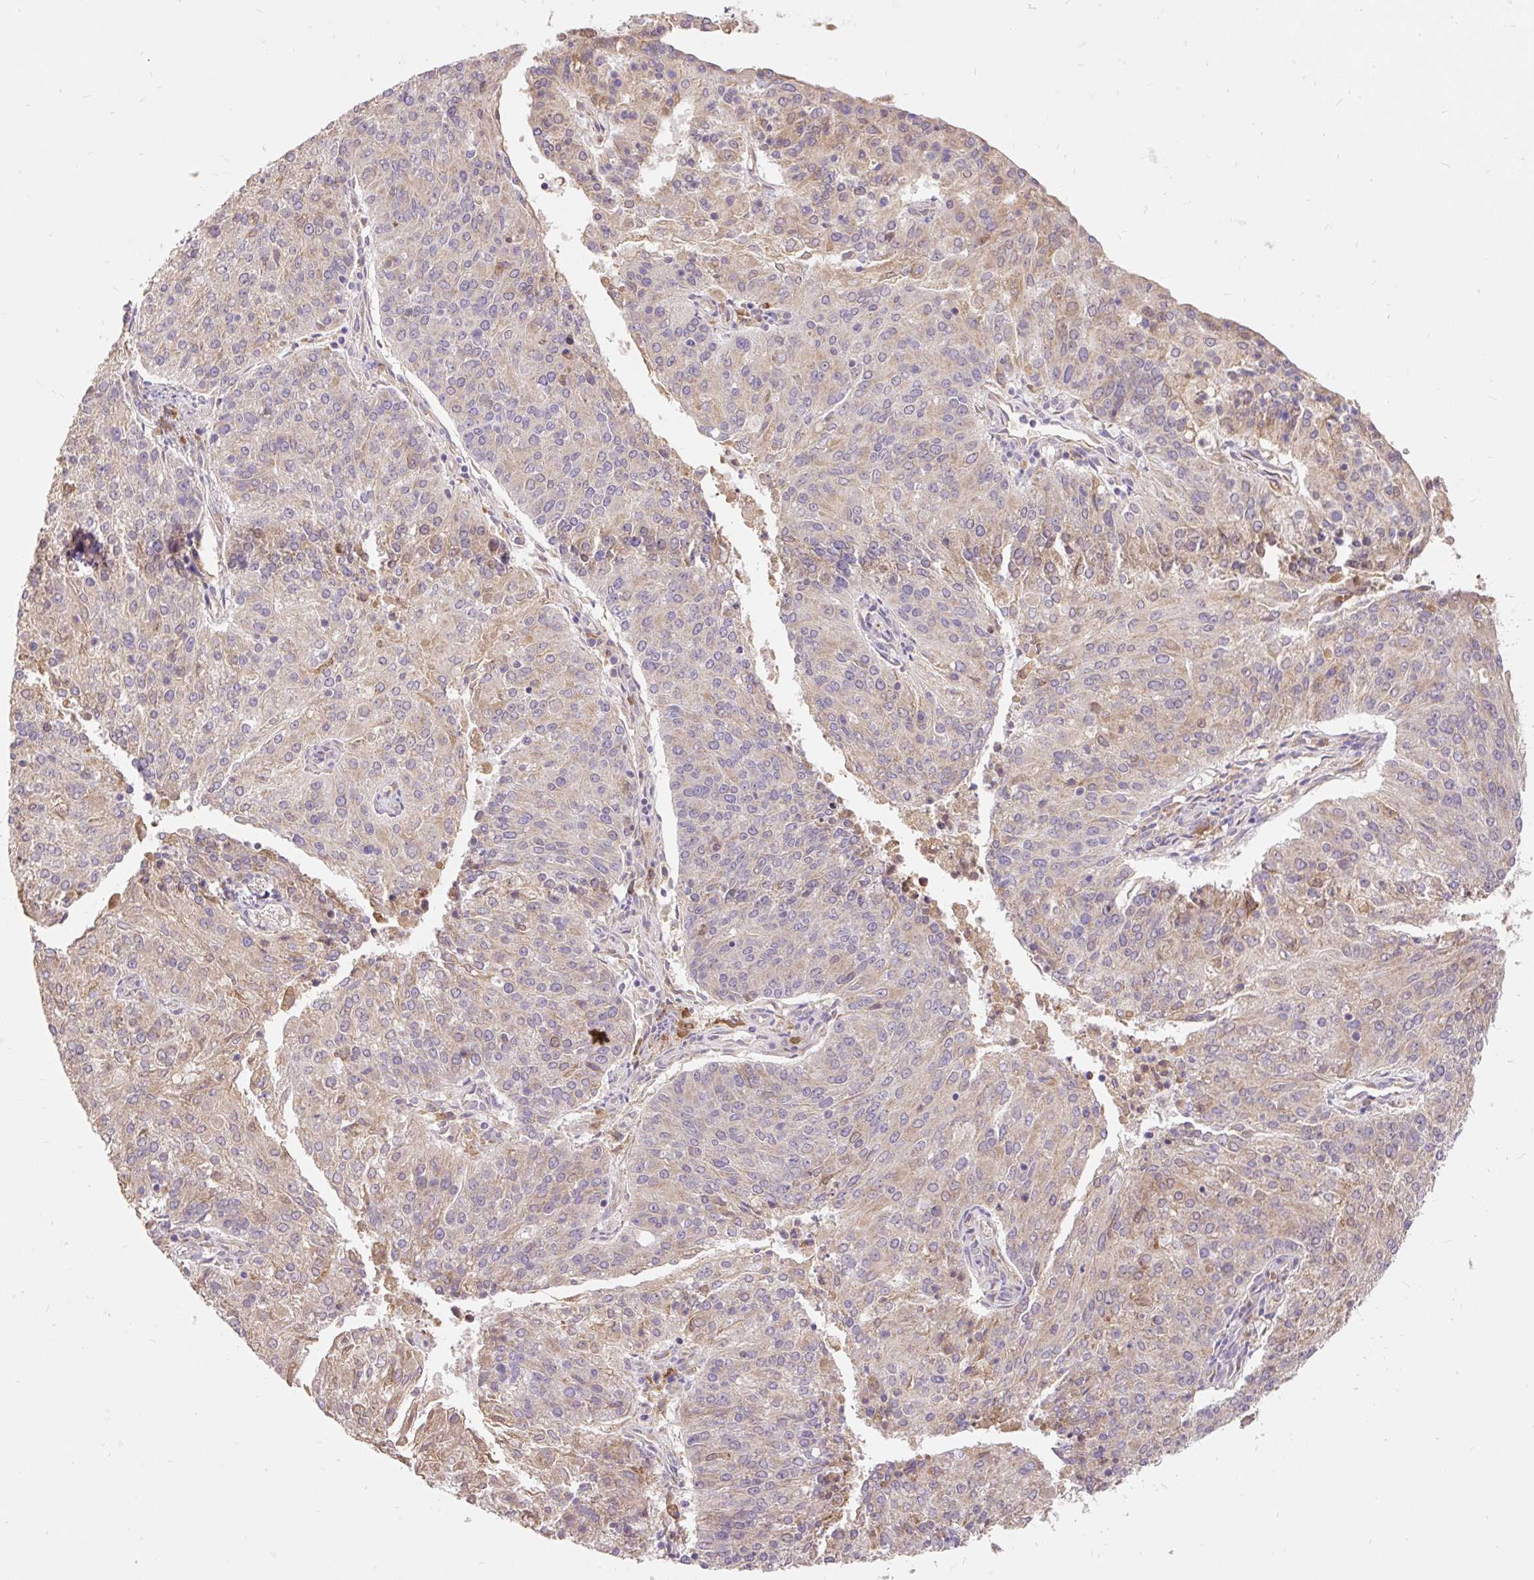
{"staining": {"intensity": "moderate", "quantity": "25%-75%", "location": "cytoplasmic/membranous"}, "tissue": "endometrial cancer", "cell_type": "Tumor cells", "image_type": "cancer", "snomed": [{"axis": "morphology", "description": "Adenocarcinoma, NOS"}, {"axis": "topography", "description": "Endometrium"}], "caption": "This is an image of immunohistochemistry staining of endometrial adenocarcinoma, which shows moderate expression in the cytoplasmic/membranous of tumor cells.", "gene": "SEC63", "patient": {"sex": "female", "age": 82}}